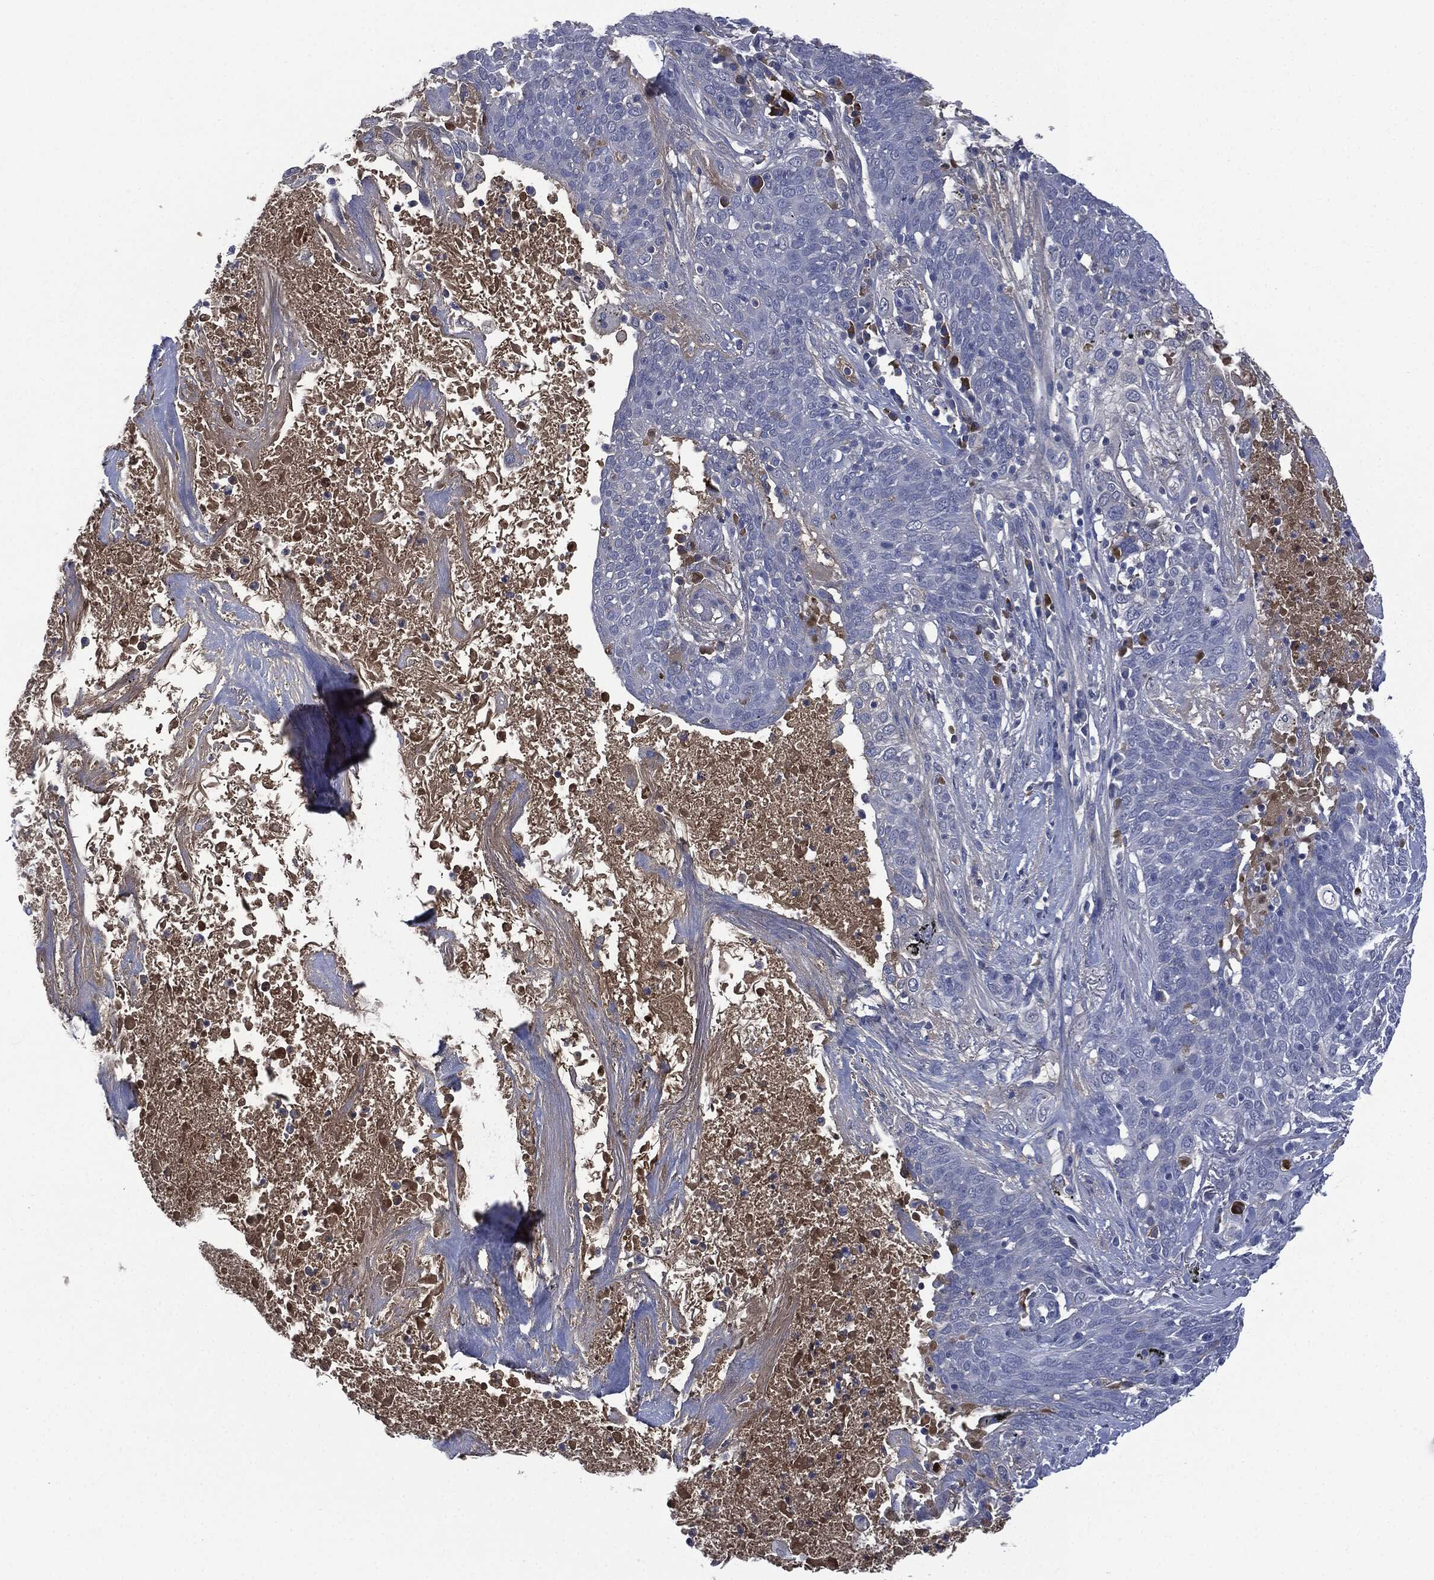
{"staining": {"intensity": "negative", "quantity": "none", "location": "none"}, "tissue": "lung cancer", "cell_type": "Tumor cells", "image_type": "cancer", "snomed": [{"axis": "morphology", "description": "Squamous cell carcinoma, NOS"}, {"axis": "topography", "description": "Lung"}], "caption": "The photomicrograph displays no significant positivity in tumor cells of lung cancer.", "gene": "SIGLEC7", "patient": {"sex": "male", "age": 82}}